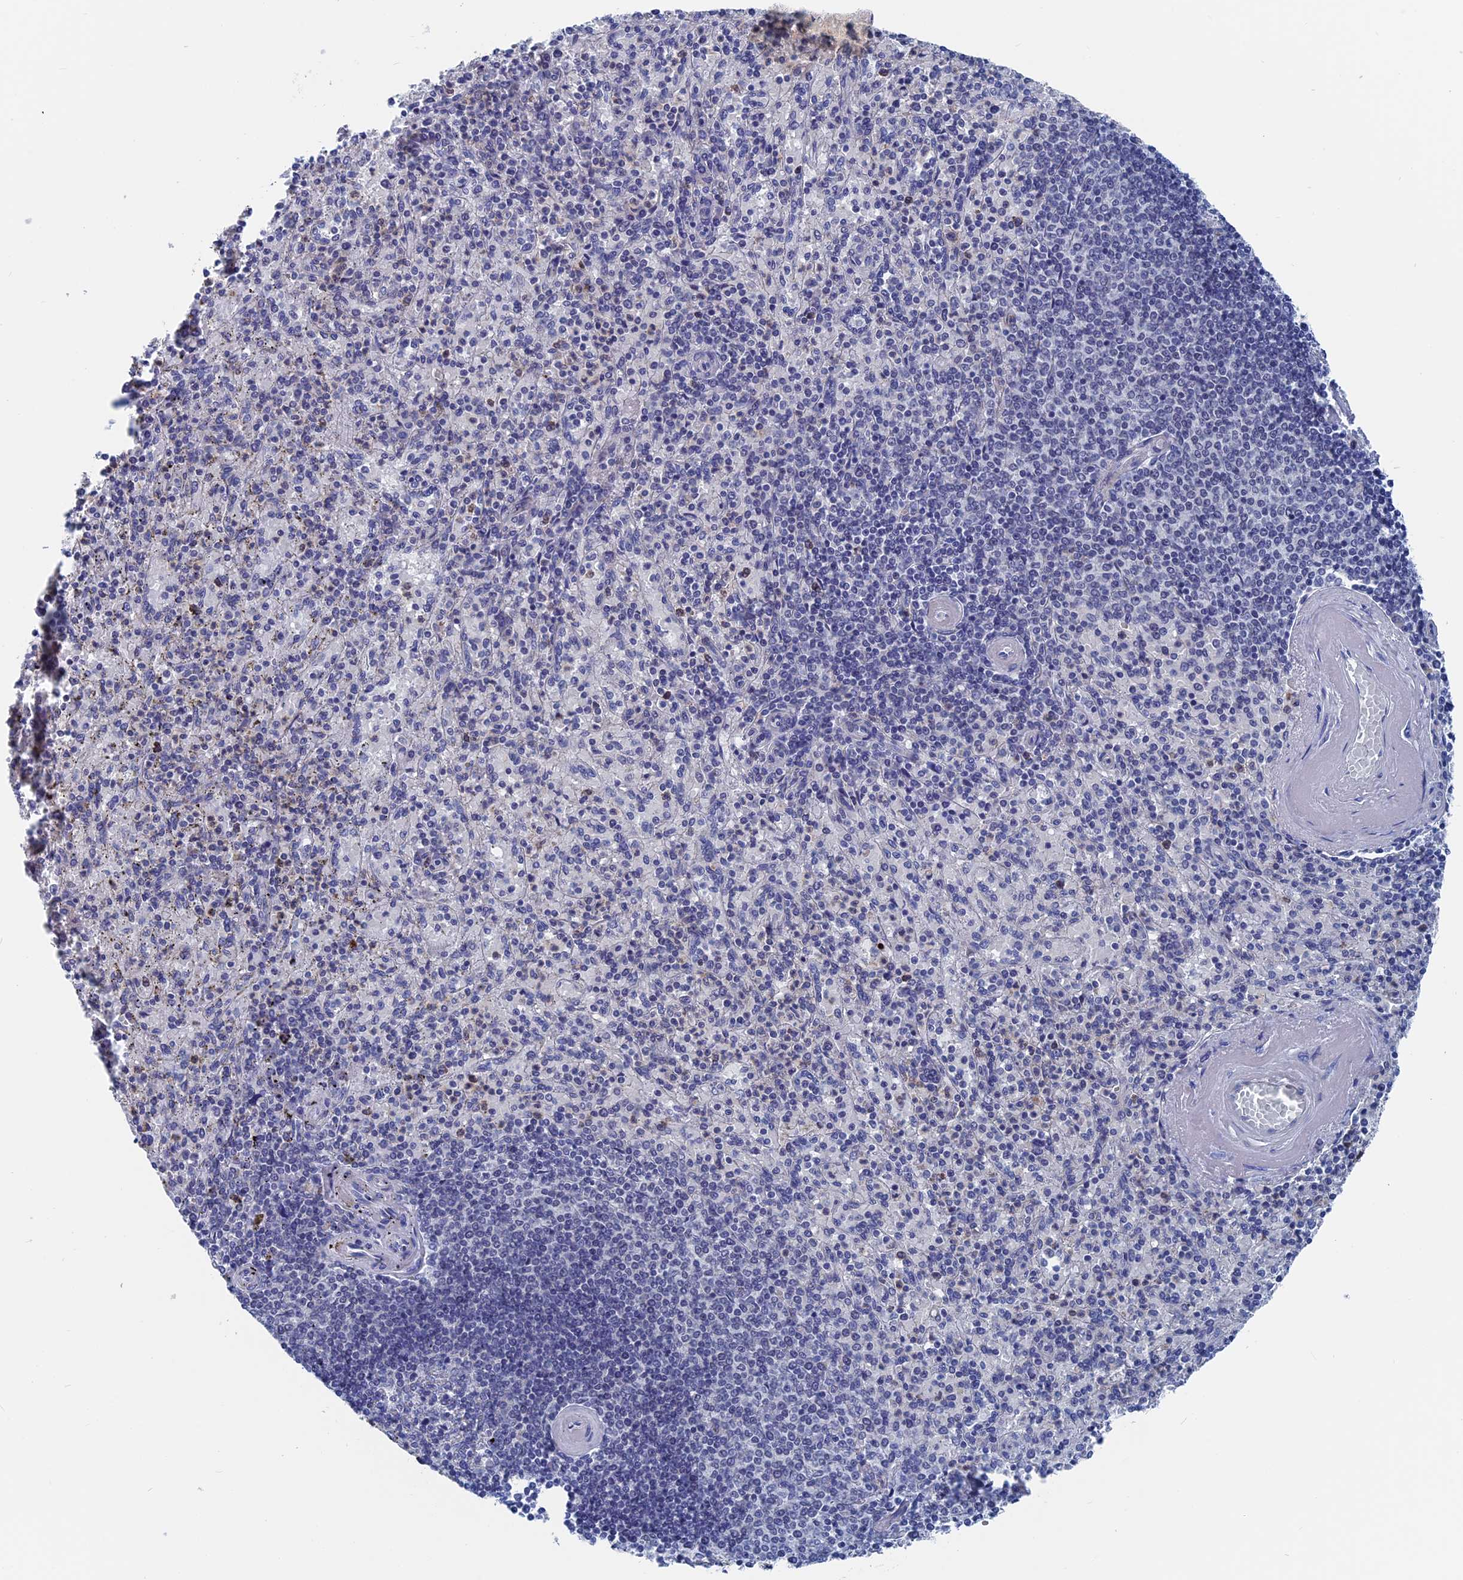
{"staining": {"intensity": "moderate", "quantity": "<25%", "location": "cytoplasmic/membranous,nuclear"}, "tissue": "spleen", "cell_type": "Cells in red pulp", "image_type": "normal", "snomed": [{"axis": "morphology", "description": "Normal tissue, NOS"}, {"axis": "topography", "description": "Spleen"}], "caption": "An image of spleen stained for a protein reveals moderate cytoplasmic/membranous,nuclear brown staining in cells in red pulp.", "gene": "MARCHF3", "patient": {"sex": "male", "age": 82}}